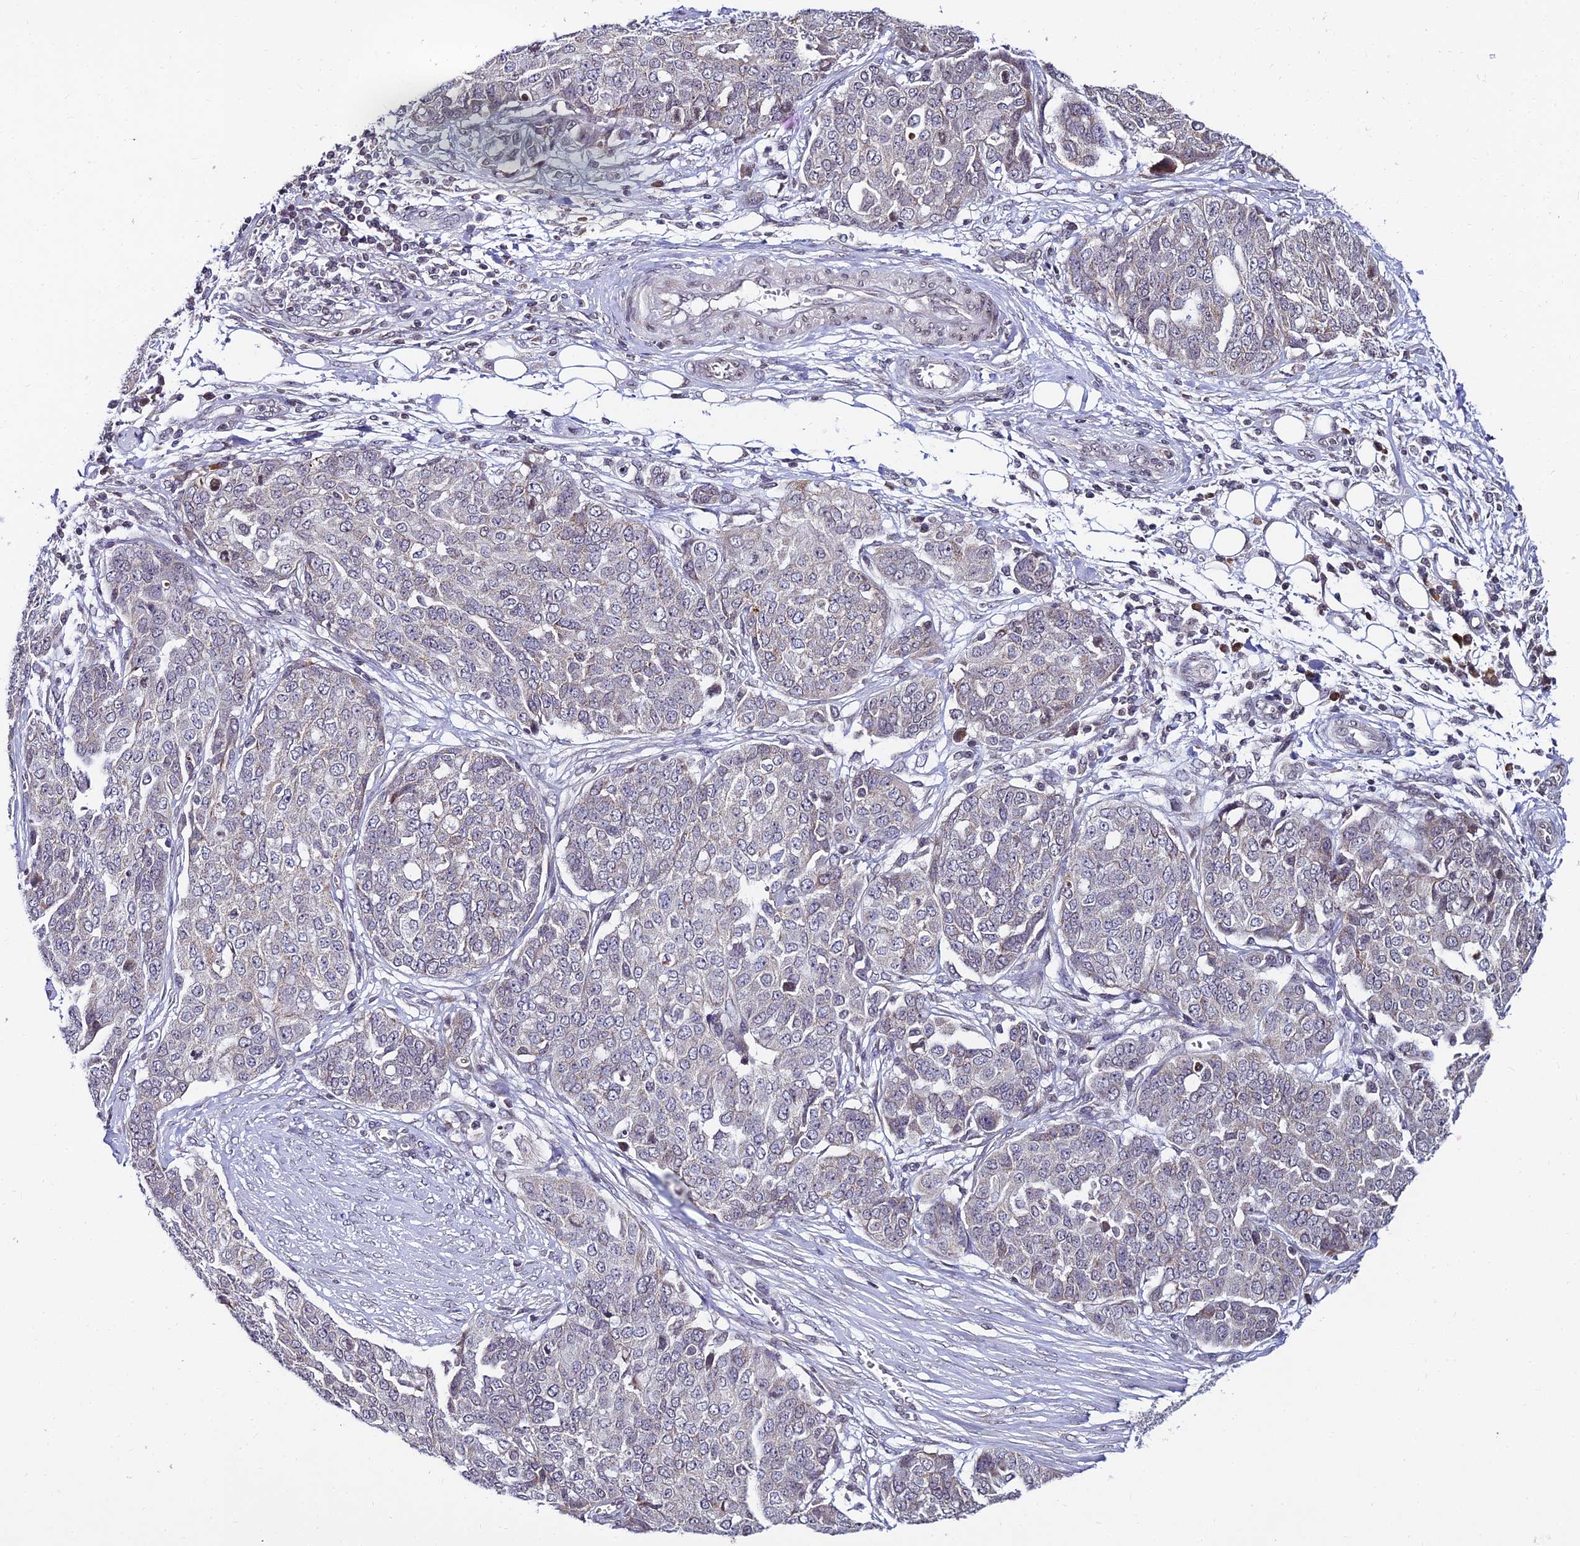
{"staining": {"intensity": "negative", "quantity": "none", "location": "none"}, "tissue": "ovarian cancer", "cell_type": "Tumor cells", "image_type": "cancer", "snomed": [{"axis": "morphology", "description": "Cystadenocarcinoma, serous, NOS"}, {"axis": "topography", "description": "Soft tissue"}, {"axis": "topography", "description": "Ovary"}], "caption": "This is an immunohistochemistry (IHC) image of ovarian cancer. There is no expression in tumor cells.", "gene": "CDNF", "patient": {"sex": "female", "age": 57}}